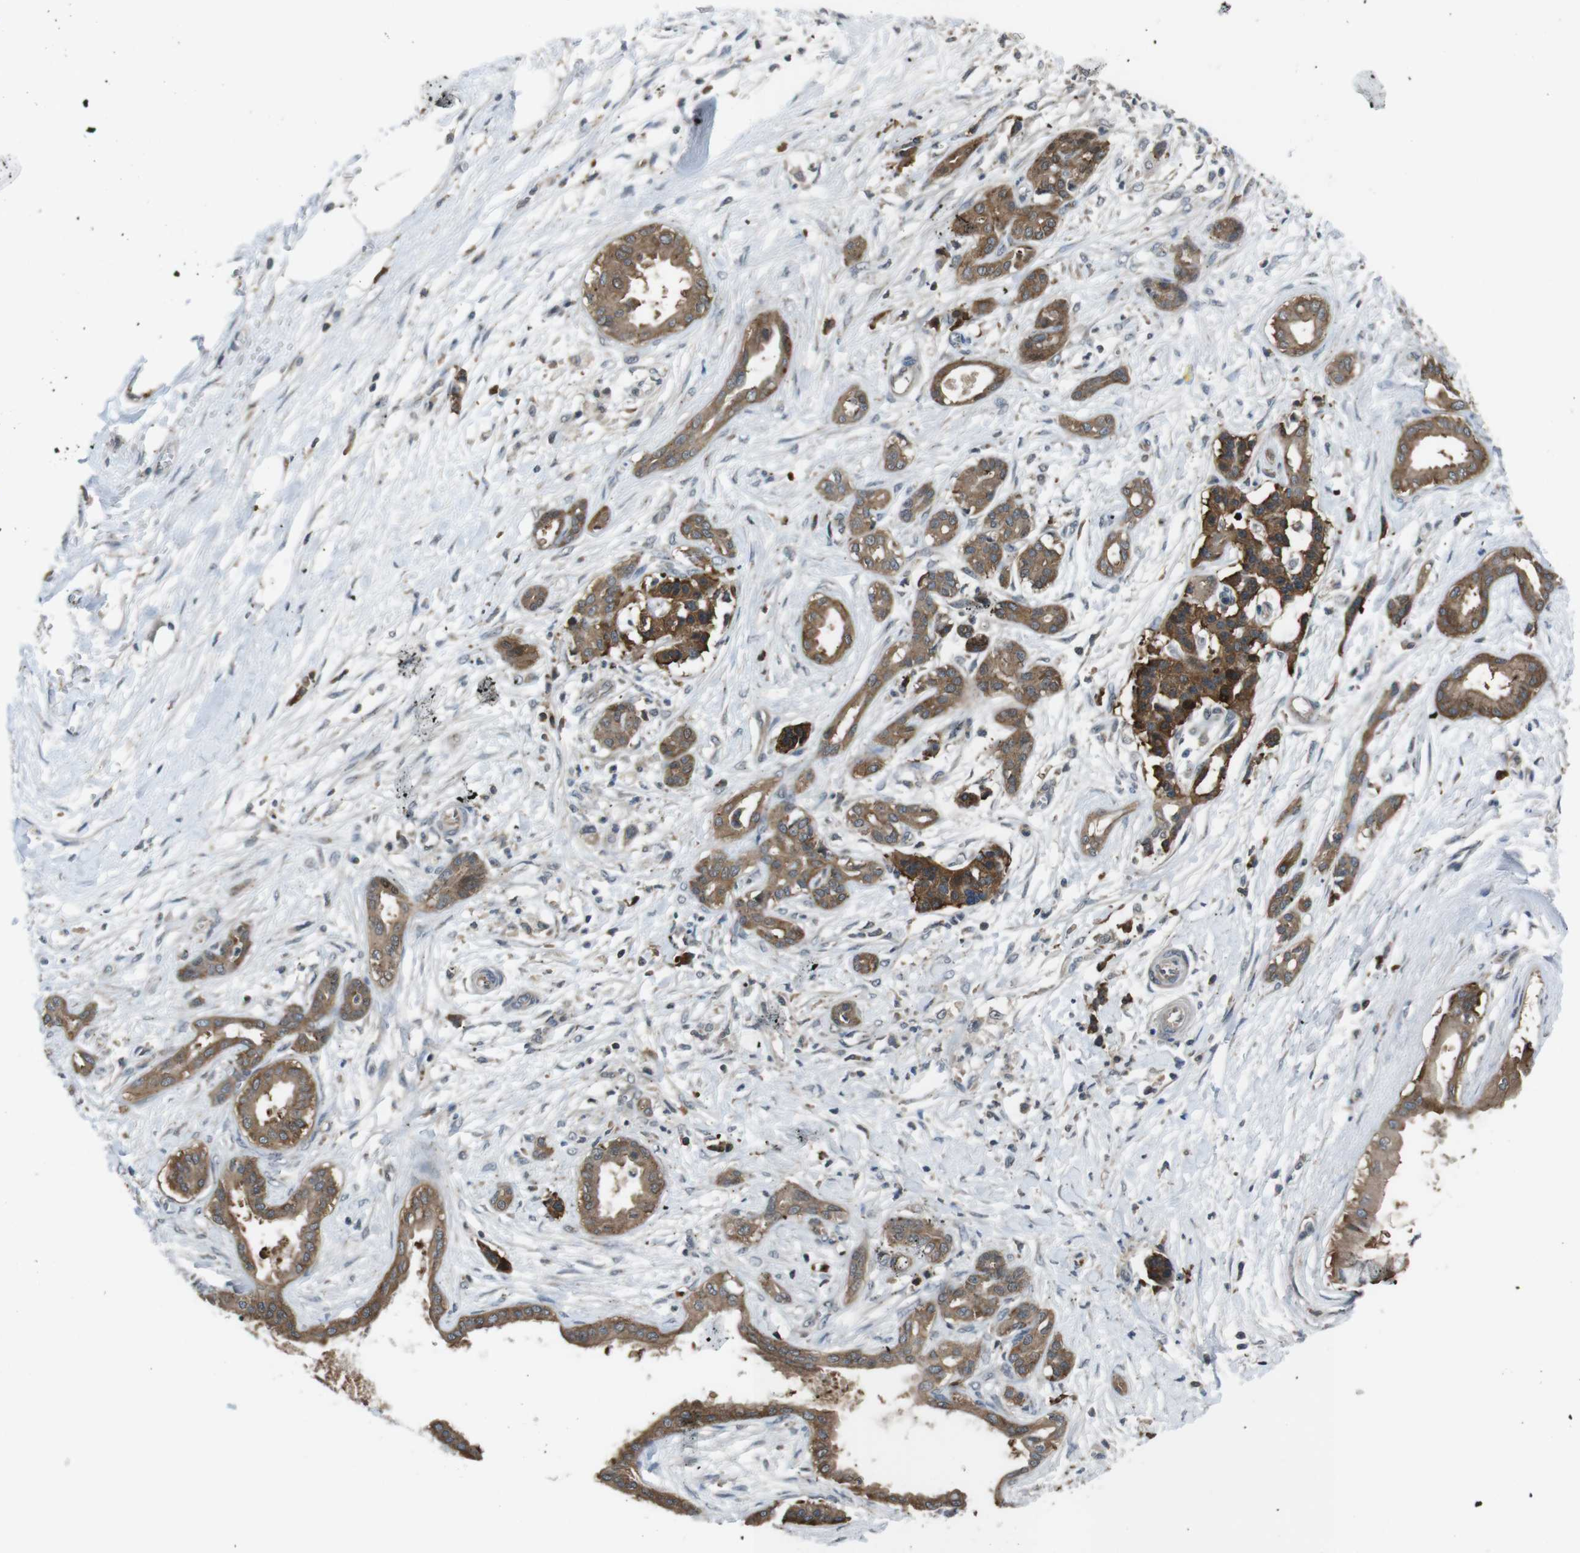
{"staining": {"intensity": "moderate", "quantity": ">75%", "location": "cytoplasmic/membranous"}, "tissue": "pancreatic cancer", "cell_type": "Tumor cells", "image_type": "cancer", "snomed": [{"axis": "morphology", "description": "Adenocarcinoma, NOS"}, {"axis": "topography", "description": "Pancreas"}], "caption": "The histopathology image shows a brown stain indicating the presence of a protein in the cytoplasmic/membranous of tumor cells in pancreatic adenocarcinoma.", "gene": "SLC22A23", "patient": {"sex": "male", "age": 56}}